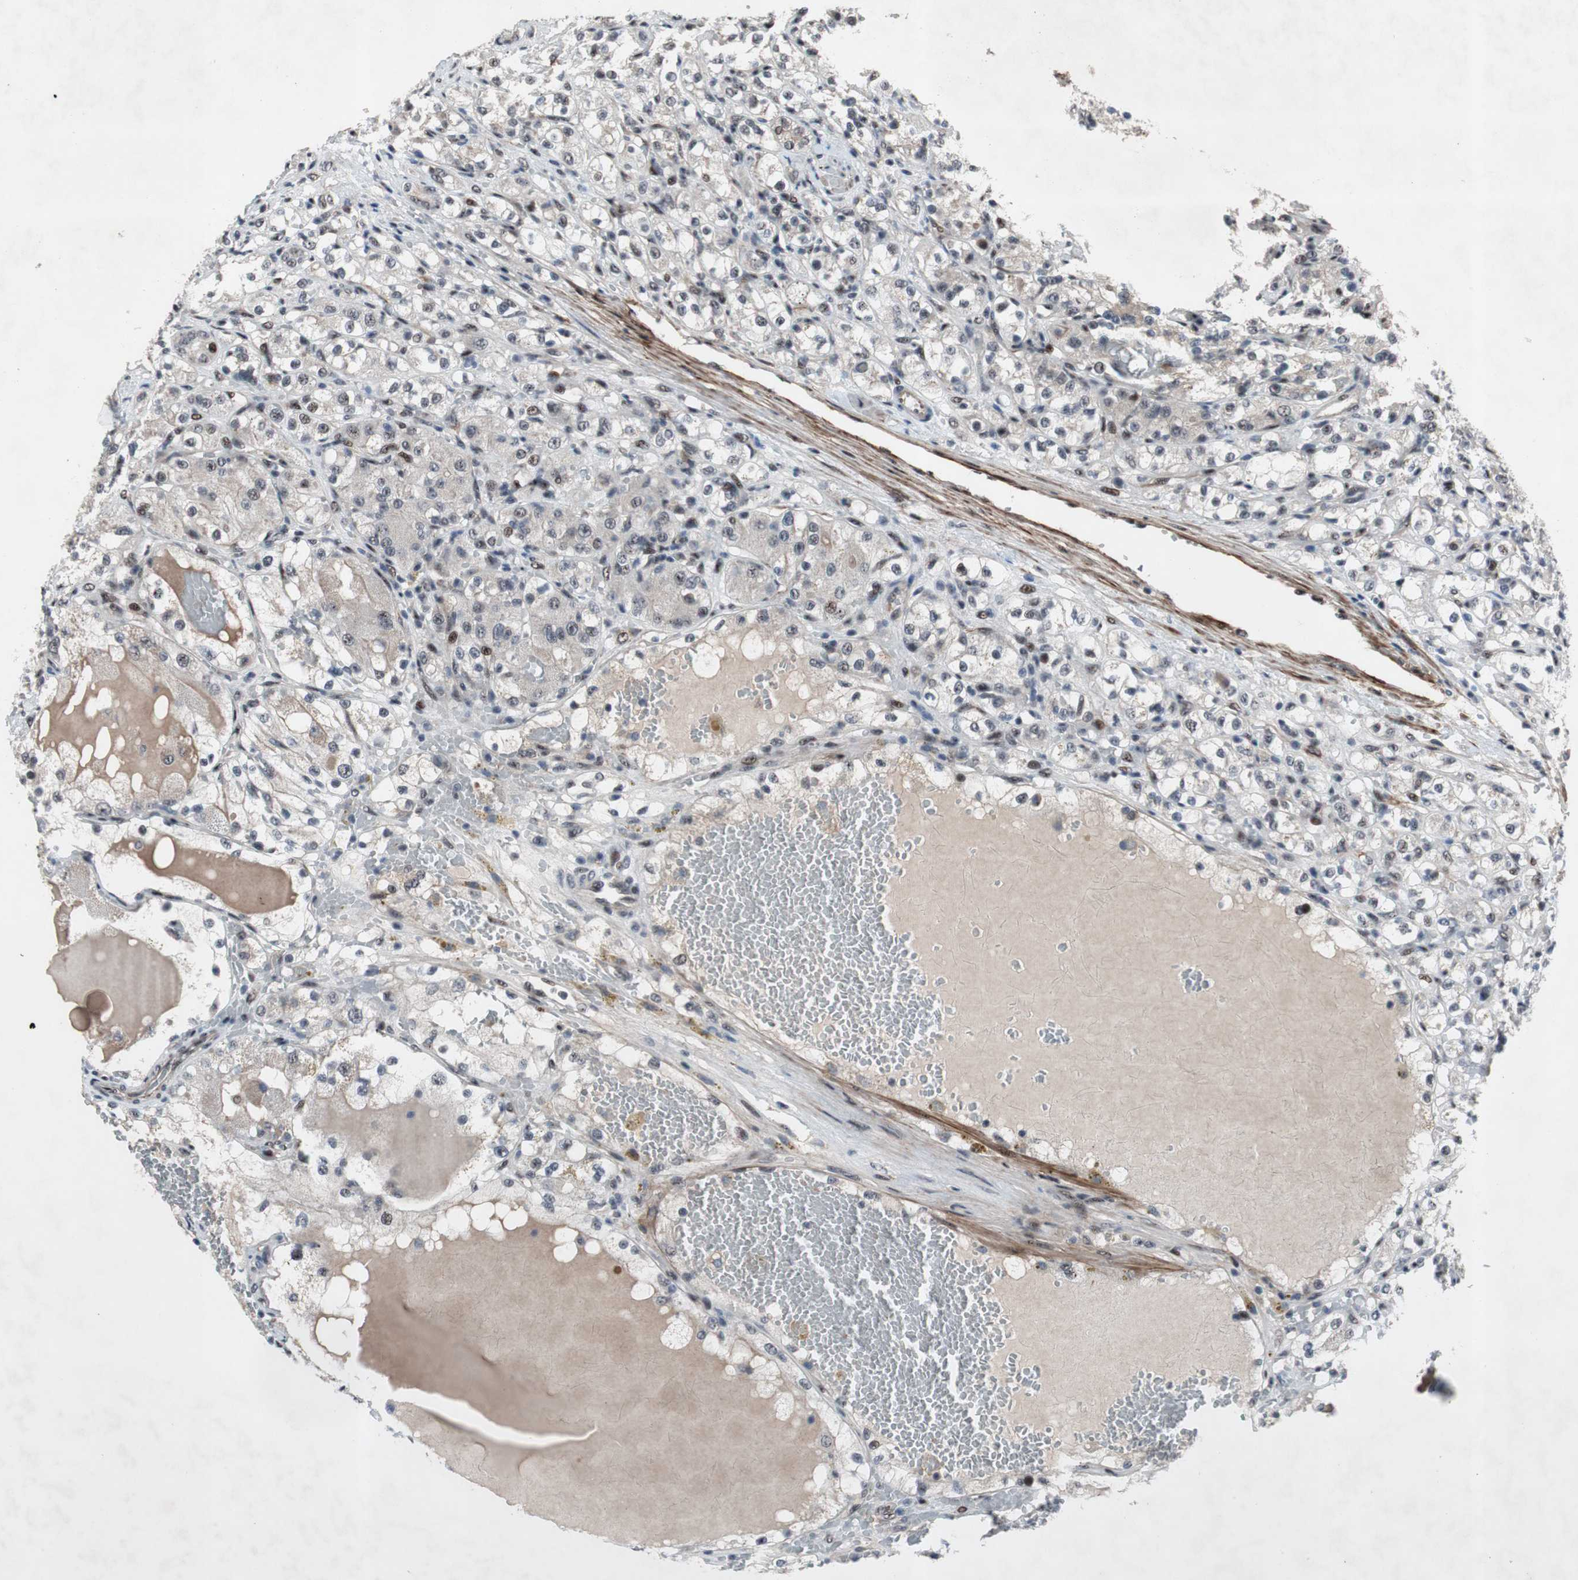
{"staining": {"intensity": "weak", "quantity": "<25%", "location": "nuclear"}, "tissue": "renal cancer", "cell_type": "Tumor cells", "image_type": "cancer", "snomed": [{"axis": "morphology", "description": "Normal tissue, NOS"}, {"axis": "morphology", "description": "Adenocarcinoma, NOS"}, {"axis": "topography", "description": "Kidney"}], "caption": "This image is of renal cancer stained with immunohistochemistry (IHC) to label a protein in brown with the nuclei are counter-stained blue. There is no positivity in tumor cells. (Immunohistochemistry (ihc), brightfield microscopy, high magnification).", "gene": "SOX7", "patient": {"sex": "male", "age": 61}}